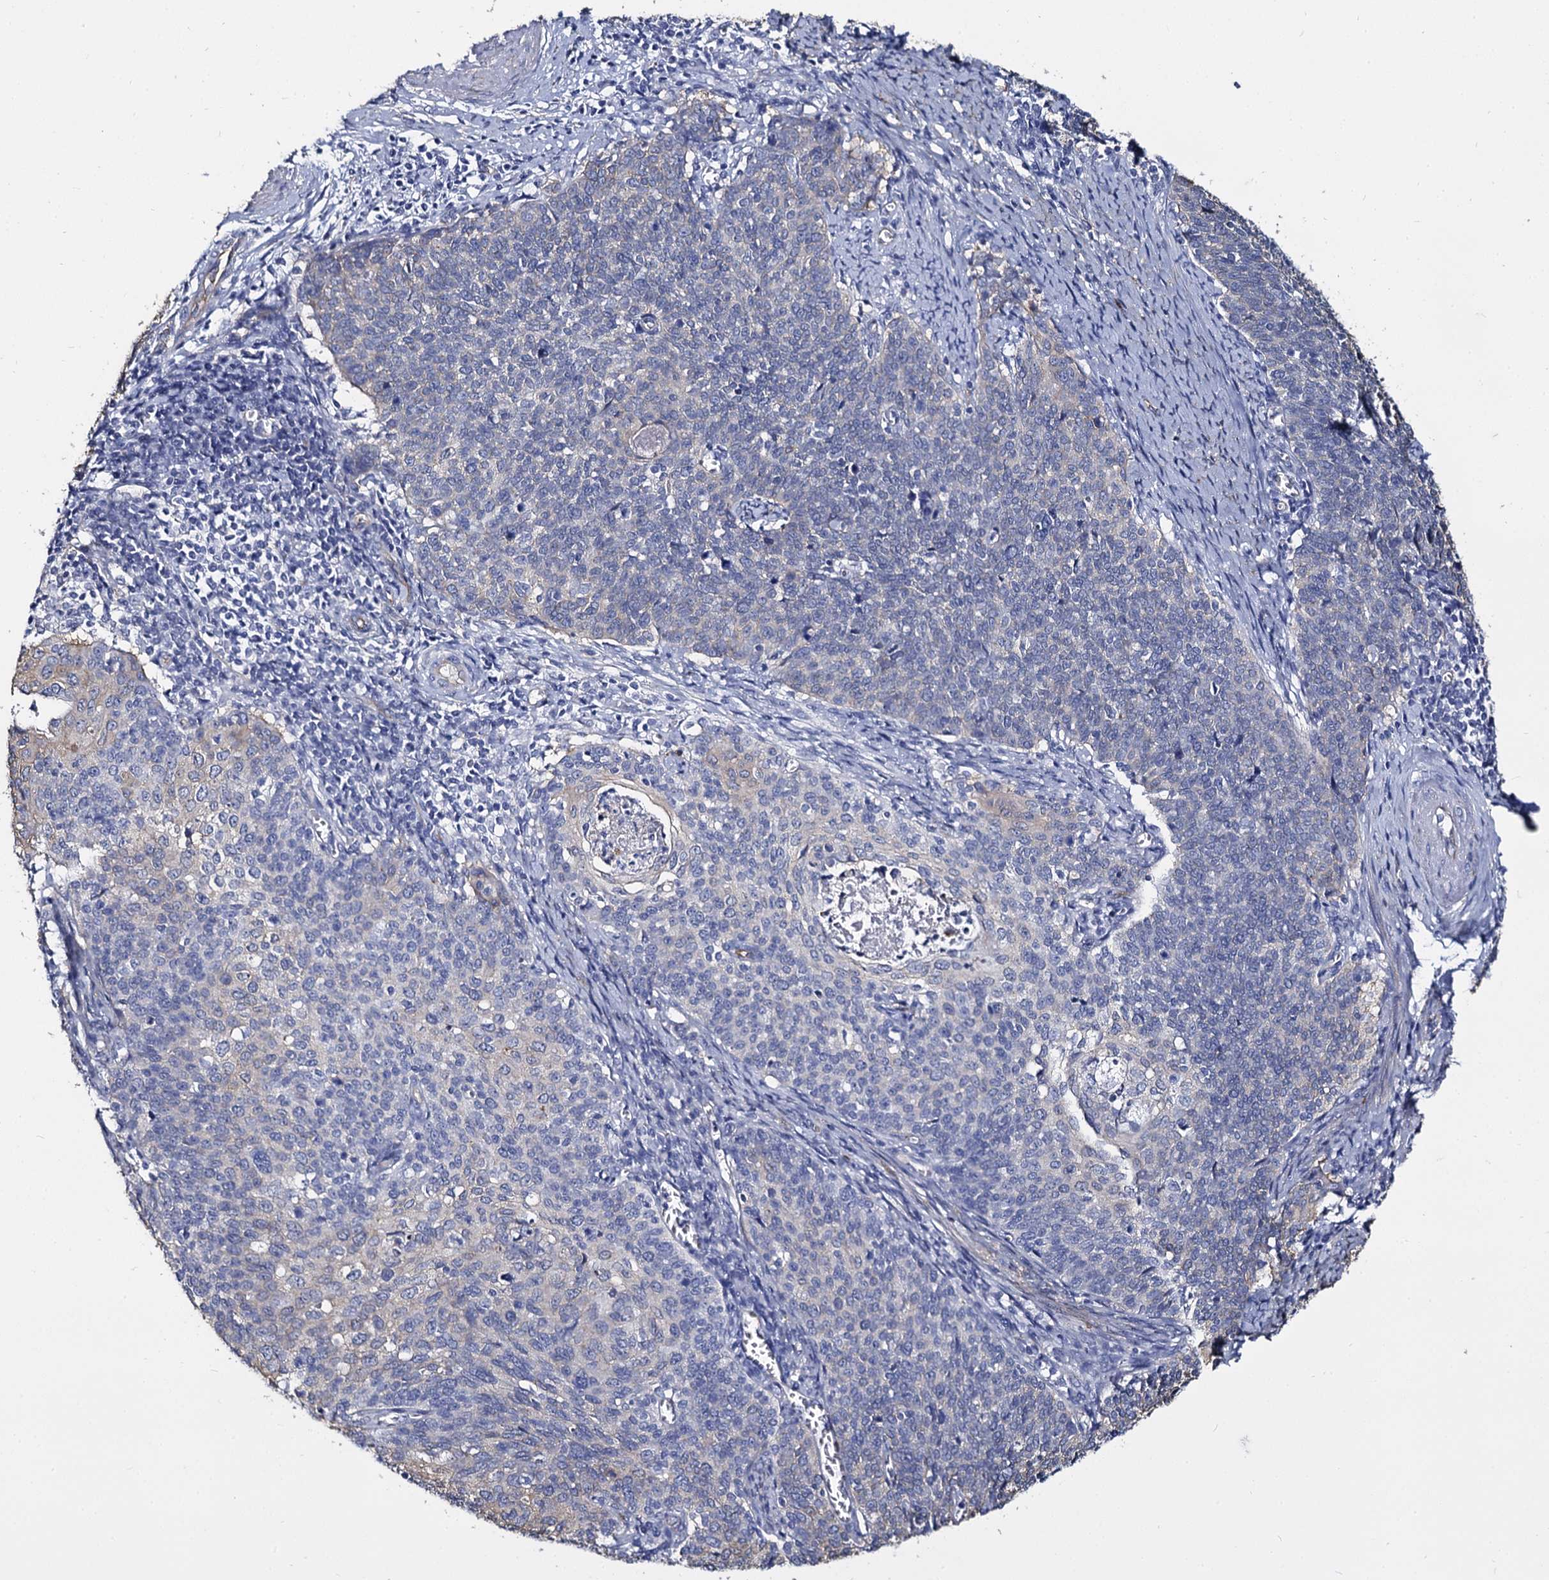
{"staining": {"intensity": "negative", "quantity": "none", "location": "none"}, "tissue": "cervical cancer", "cell_type": "Tumor cells", "image_type": "cancer", "snomed": [{"axis": "morphology", "description": "Squamous cell carcinoma, NOS"}, {"axis": "topography", "description": "Cervix"}], "caption": "Tumor cells show no significant staining in cervical cancer (squamous cell carcinoma).", "gene": "CBFB", "patient": {"sex": "female", "age": 39}}